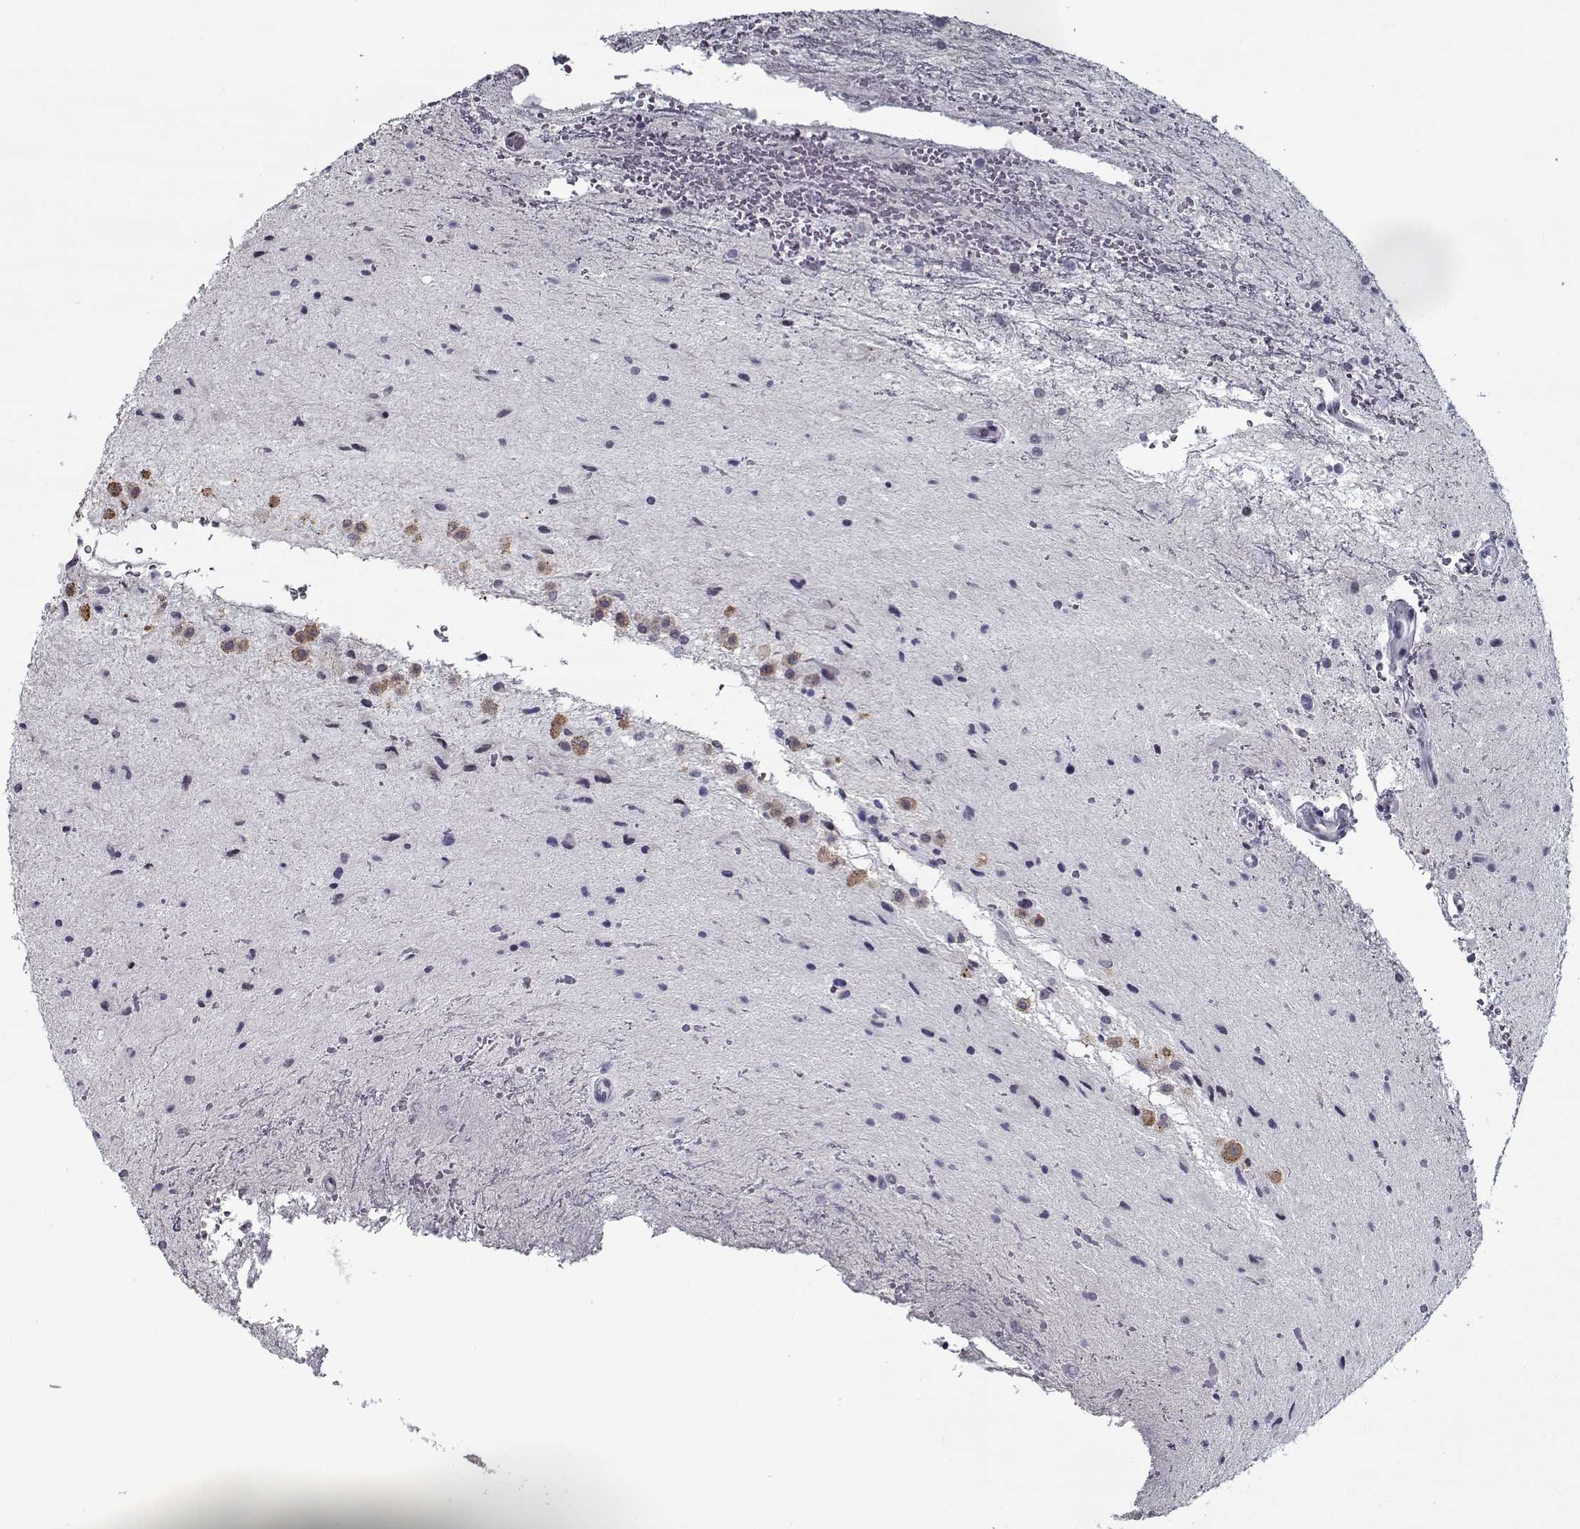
{"staining": {"intensity": "negative", "quantity": "none", "location": "none"}, "tissue": "glioma", "cell_type": "Tumor cells", "image_type": "cancer", "snomed": [{"axis": "morphology", "description": "Glioma, malignant, Low grade"}, {"axis": "topography", "description": "Cerebellum"}], "caption": "Human malignant glioma (low-grade) stained for a protein using immunohistochemistry displays no expression in tumor cells.", "gene": "SEC16B", "patient": {"sex": "female", "age": 14}}